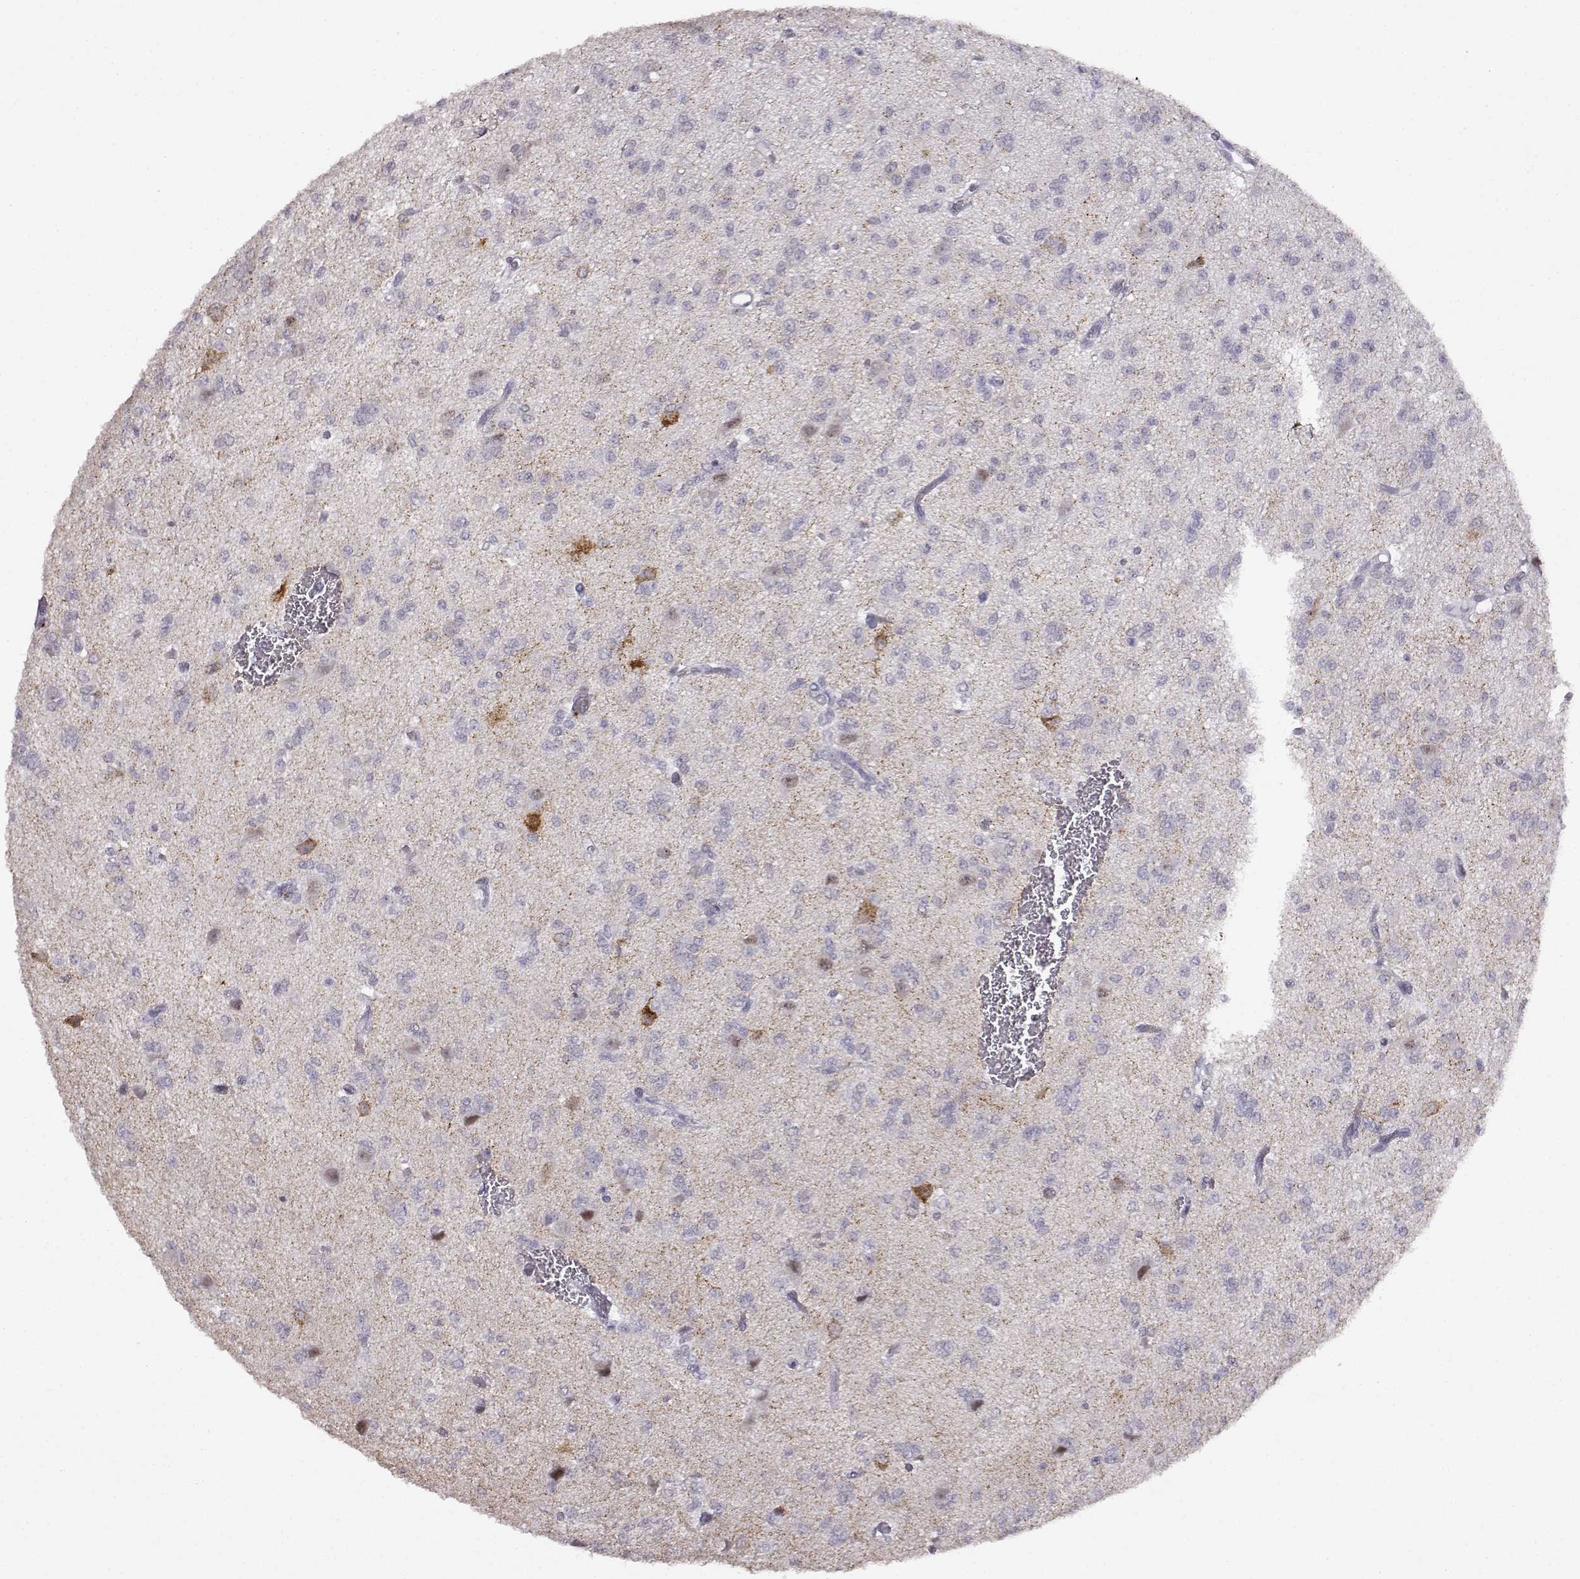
{"staining": {"intensity": "negative", "quantity": "none", "location": "none"}, "tissue": "glioma", "cell_type": "Tumor cells", "image_type": "cancer", "snomed": [{"axis": "morphology", "description": "Glioma, malignant, Low grade"}, {"axis": "topography", "description": "Brain"}], "caption": "This is an immunohistochemistry (IHC) image of low-grade glioma (malignant). There is no positivity in tumor cells.", "gene": "VGF", "patient": {"sex": "male", "age": 27}}